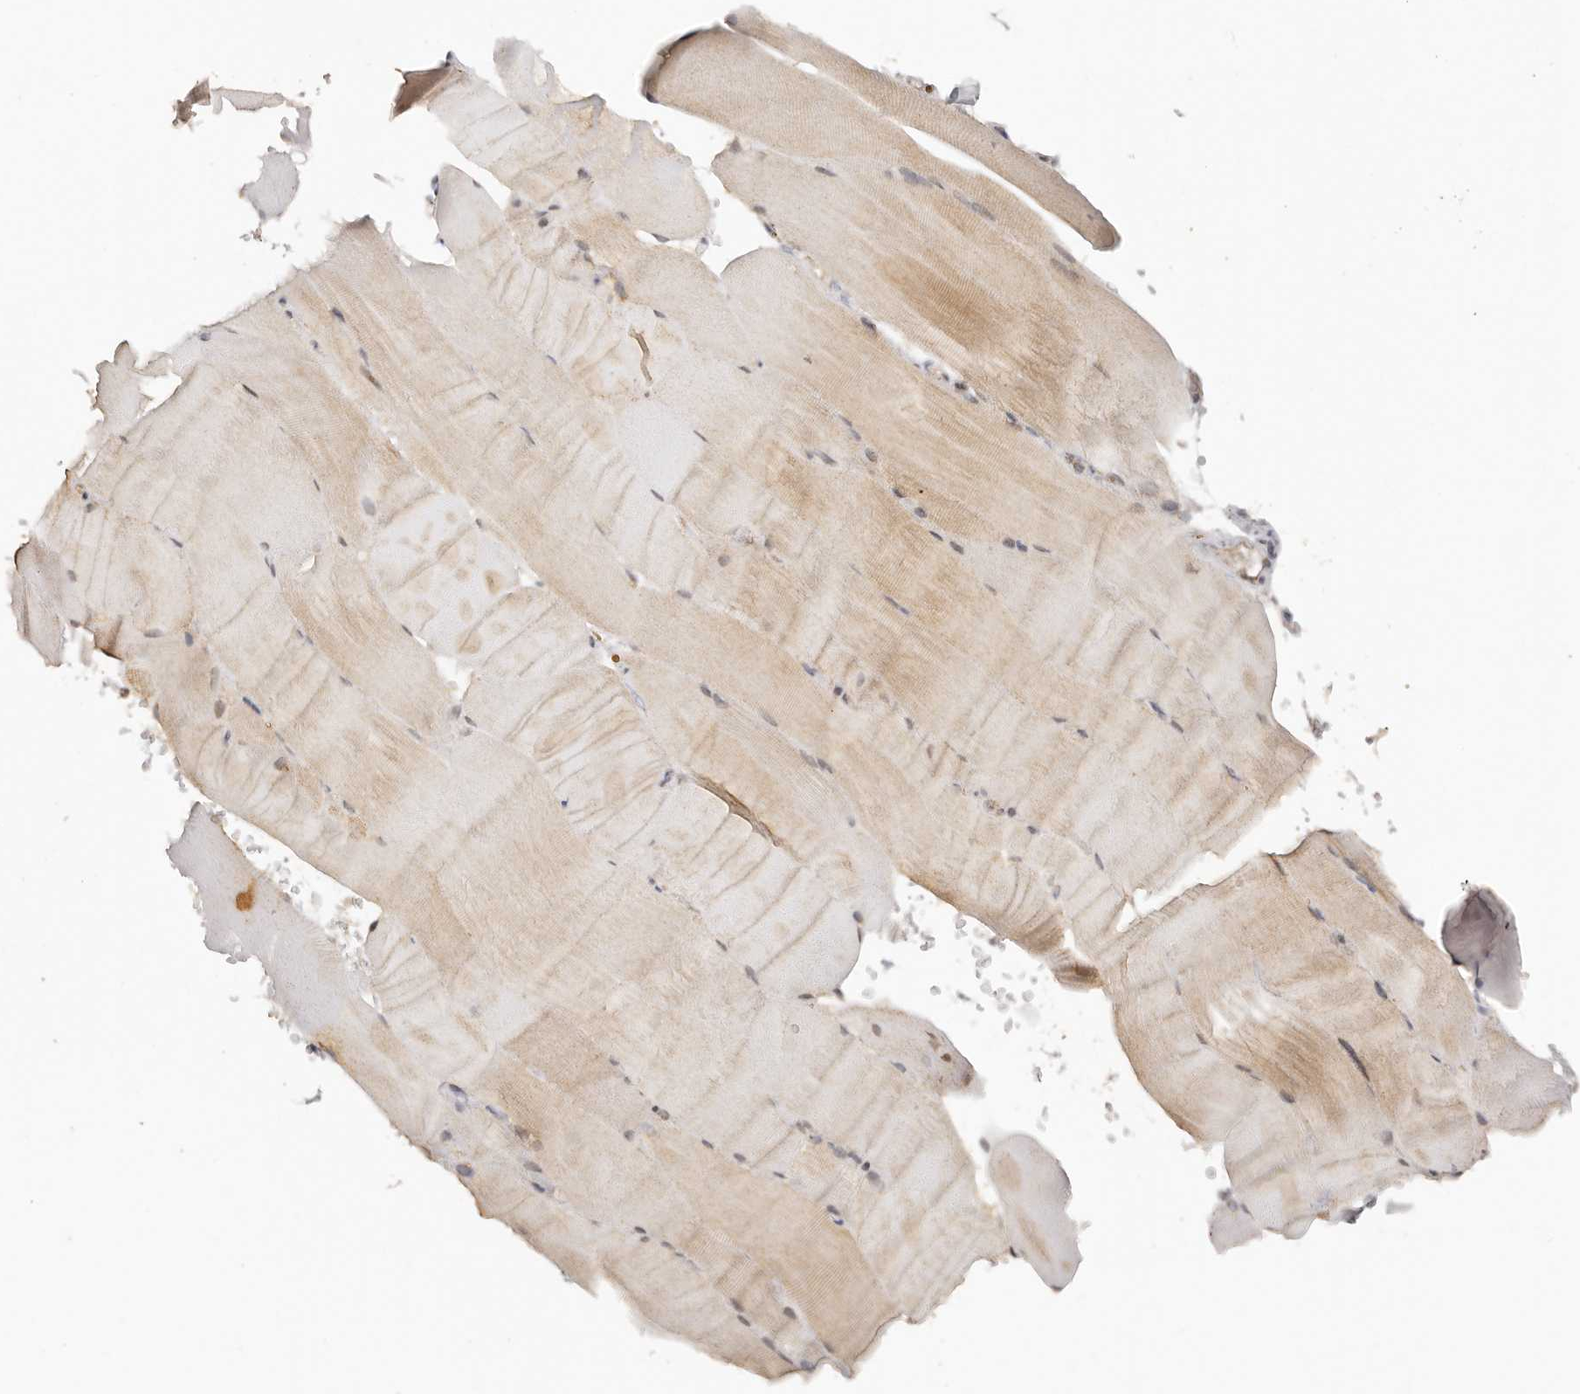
{"staining": {"intensity": "moderate", "quantity": "<25%", "location": "cytoplasmic/membranous"}, "tissue": "skeletal muscle", "cell_type": "Myocytes", "image_type": "normal", "snomed": [{"axis": "morphology", "description": "Normal tissue, NOS"}, {"axis": "topography", "description": "Skeletal muscle"}, {"axis": "topography", "description": "Parathyroid gland"}], "caption": "Moderate cytoplasmic/membranous positivity is present in approximately <25% of myocytes in normal skeletal muscle.", "gene": "SEC14L1", "patient": {"sex": "female", "age": 37}}